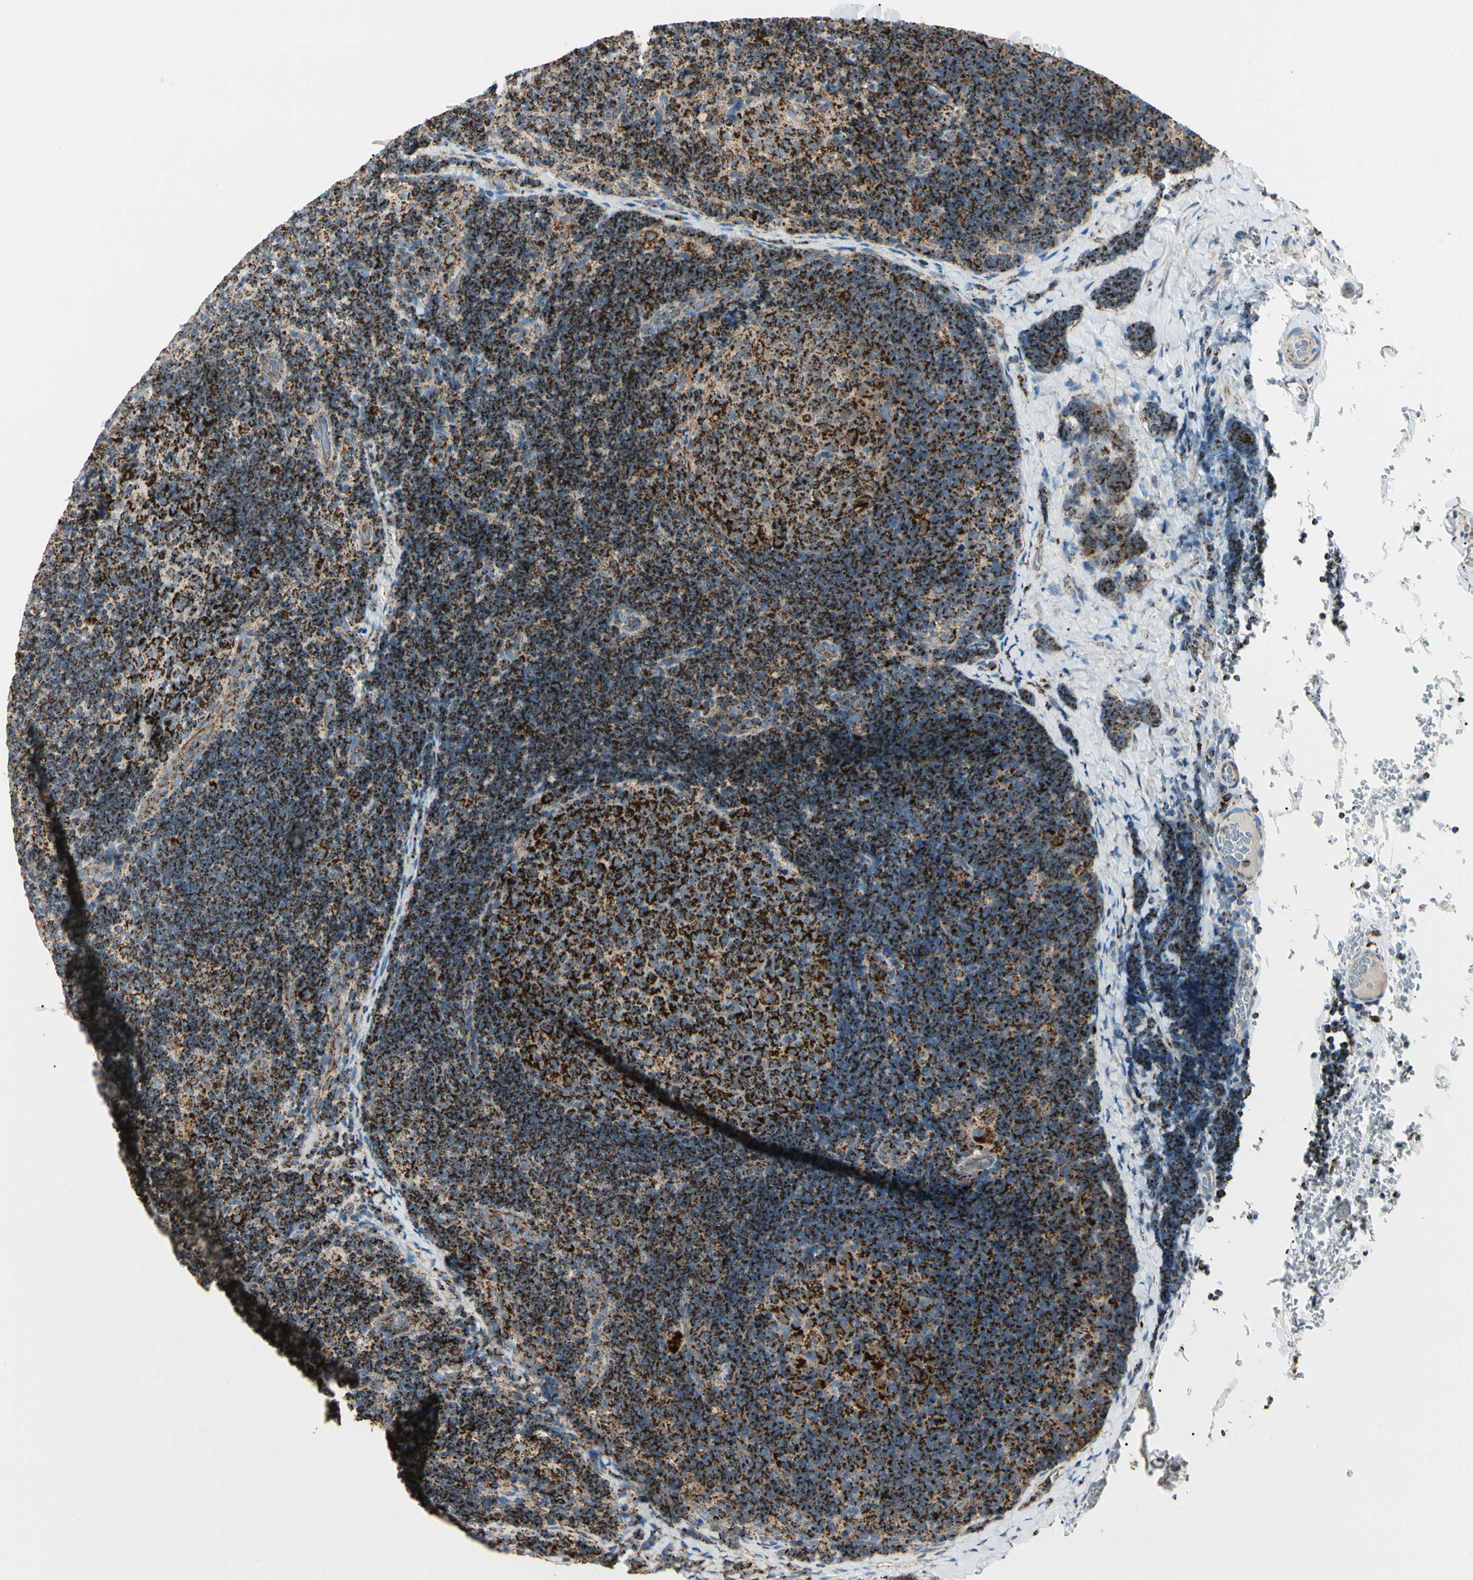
{"staining": {"intensity": "strong", "quantity": ">75%", "location": "cytoplasmic/membranous"}, "tissue": "lymph node", "cell_type": "Germinal center cells", "image_type": "normal", "snomed": [{"axis": "morphology", "description": "Normal tissue, NOS"}, {"axis": "topography", "description": "Lymph node"}], "caption": "Immunohistochemistry histopathology image of normal human lymph node stained for a protein (brown), which demonstrates high levels of strong cytoplasmic/membranous positivity in about >75% of germinal center cells.", "gene": "ME2", "patient": {"sex": "female", "age": 14}}